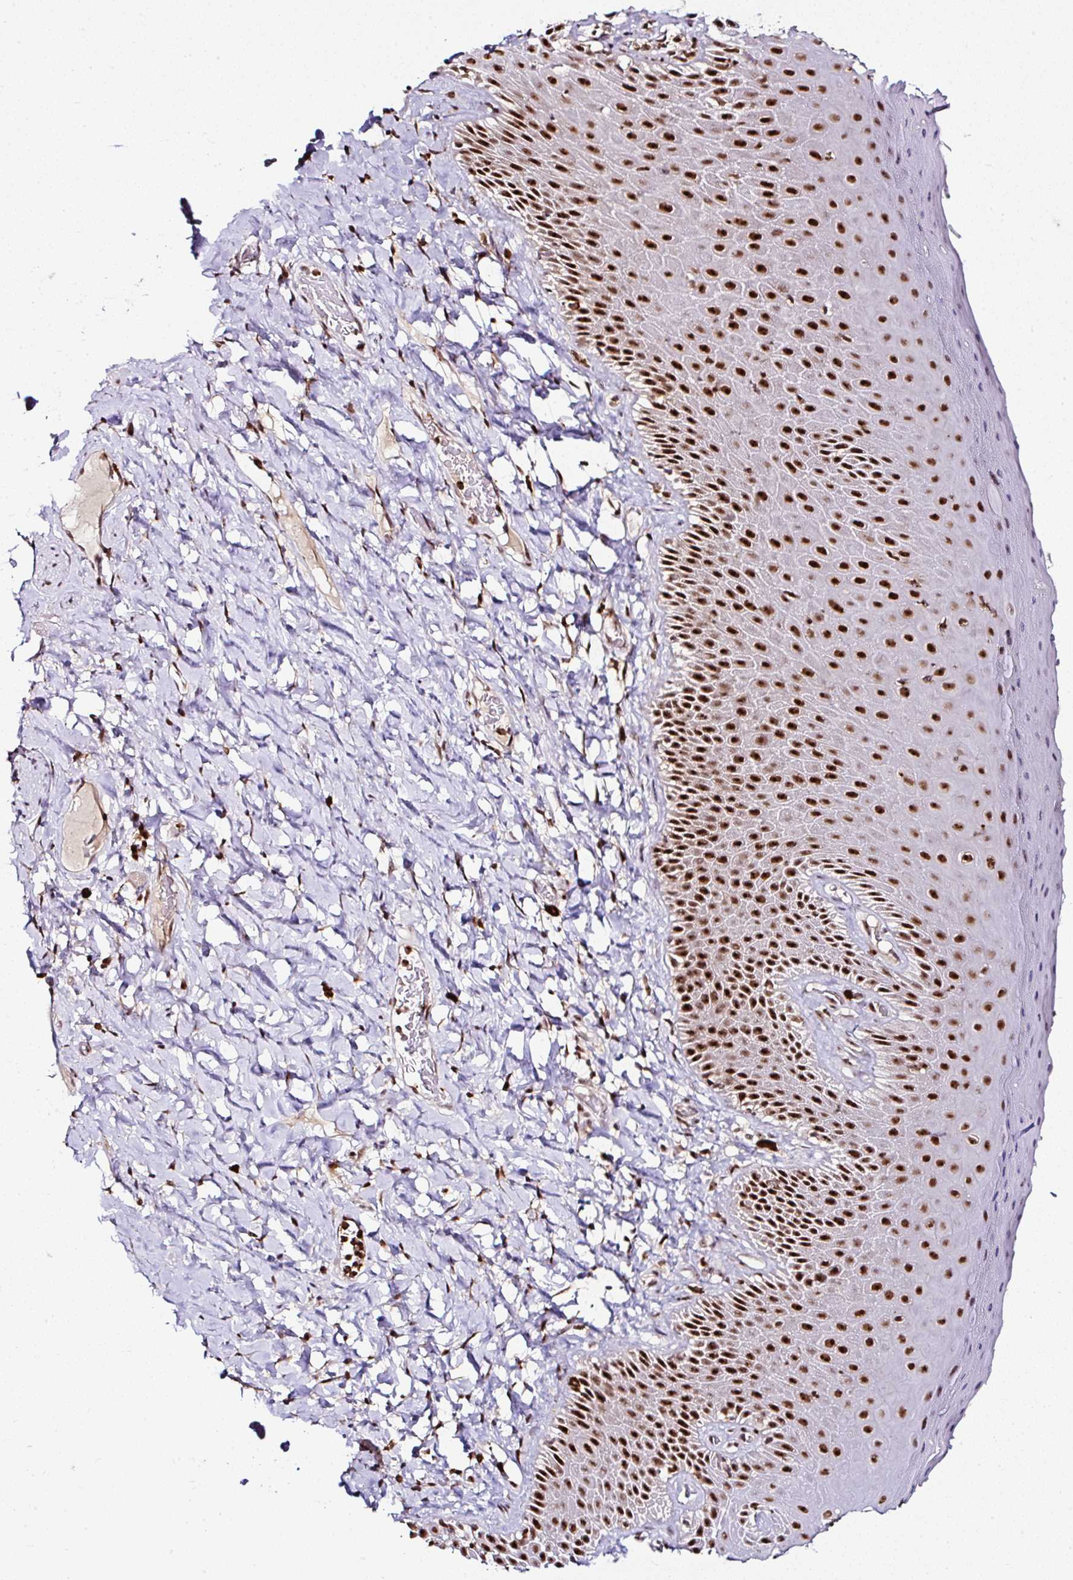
{"staining": {"intensity": "strong", "quantity": ">75%", "location": "nuclear"}, "tissue": "skin", "cell_type": "Epidermal cells", "image_type": "normal", "snomed": [{"axis": "morphology", "description": "Normal tissue, NOS"}, {"axis": "topography", "description": "Anal"}], "caption": "A histopathology image showing strong nuclear positivity in approximately >75% of epidermal cells in normal skin, as visualized by brown immunohistochemical staining.", "gene": "PTPN2", "patient": {"sex": "male", "age": 78}}